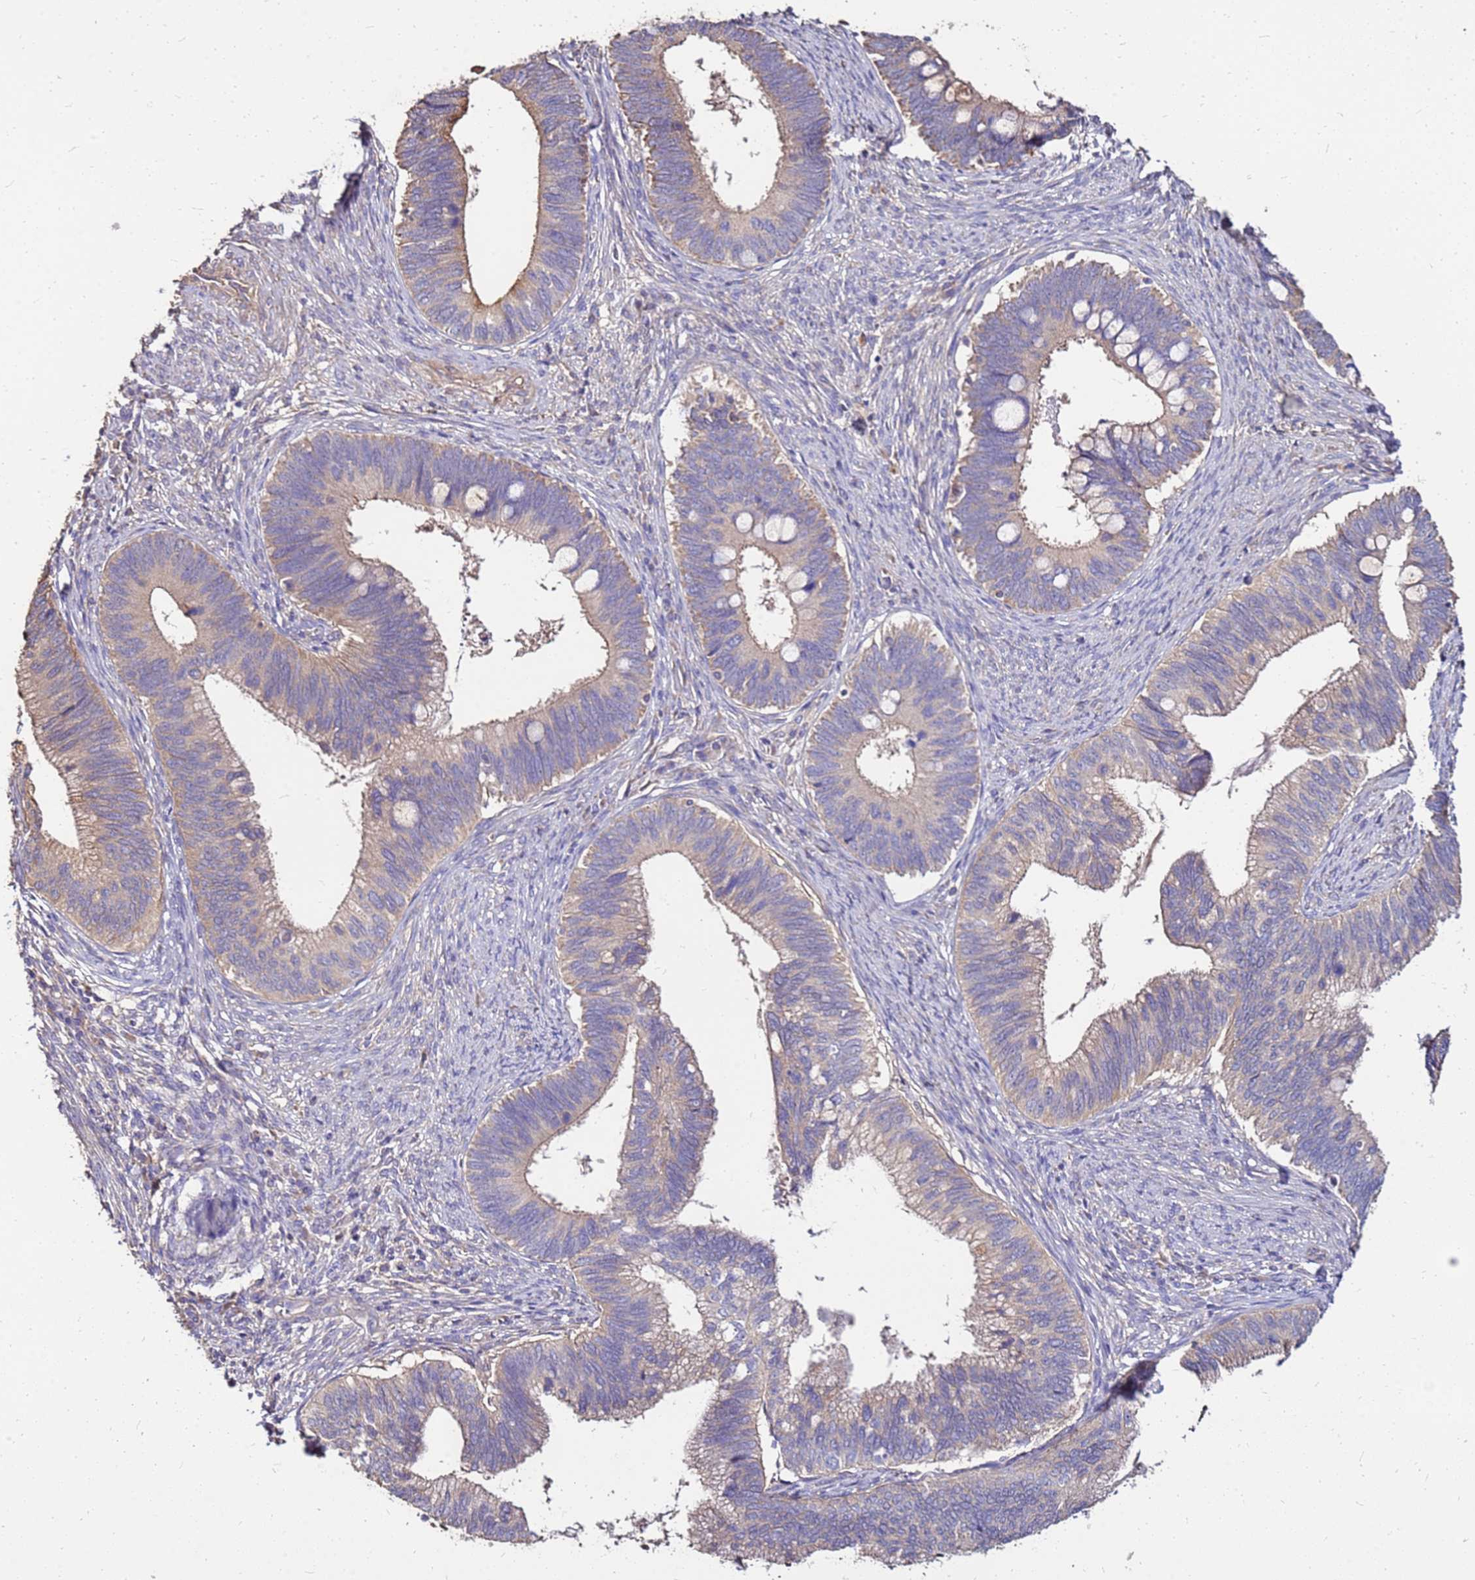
{"staining": {"intensity": "moderate", "quantity": "<25%", "location": "cytoplasmic/membranous"}, "tissue": "cervical cancer", "cell_type": "Tumor cells", "image_type": "cancer", "snomed": [{"axis": "morphology", "description": "Adenocarcinoma, NOS"}, {"axis": "topography", "description": "Cervix"}], "caption": "This is an image of immunohistochemistry (IHC) staining of cervical cancer, which shows moderate staining in the cytoplasmic/membranous of tumor cells.", "gene": "EXD3", "patient": {"sex": "female", "age": 42}}